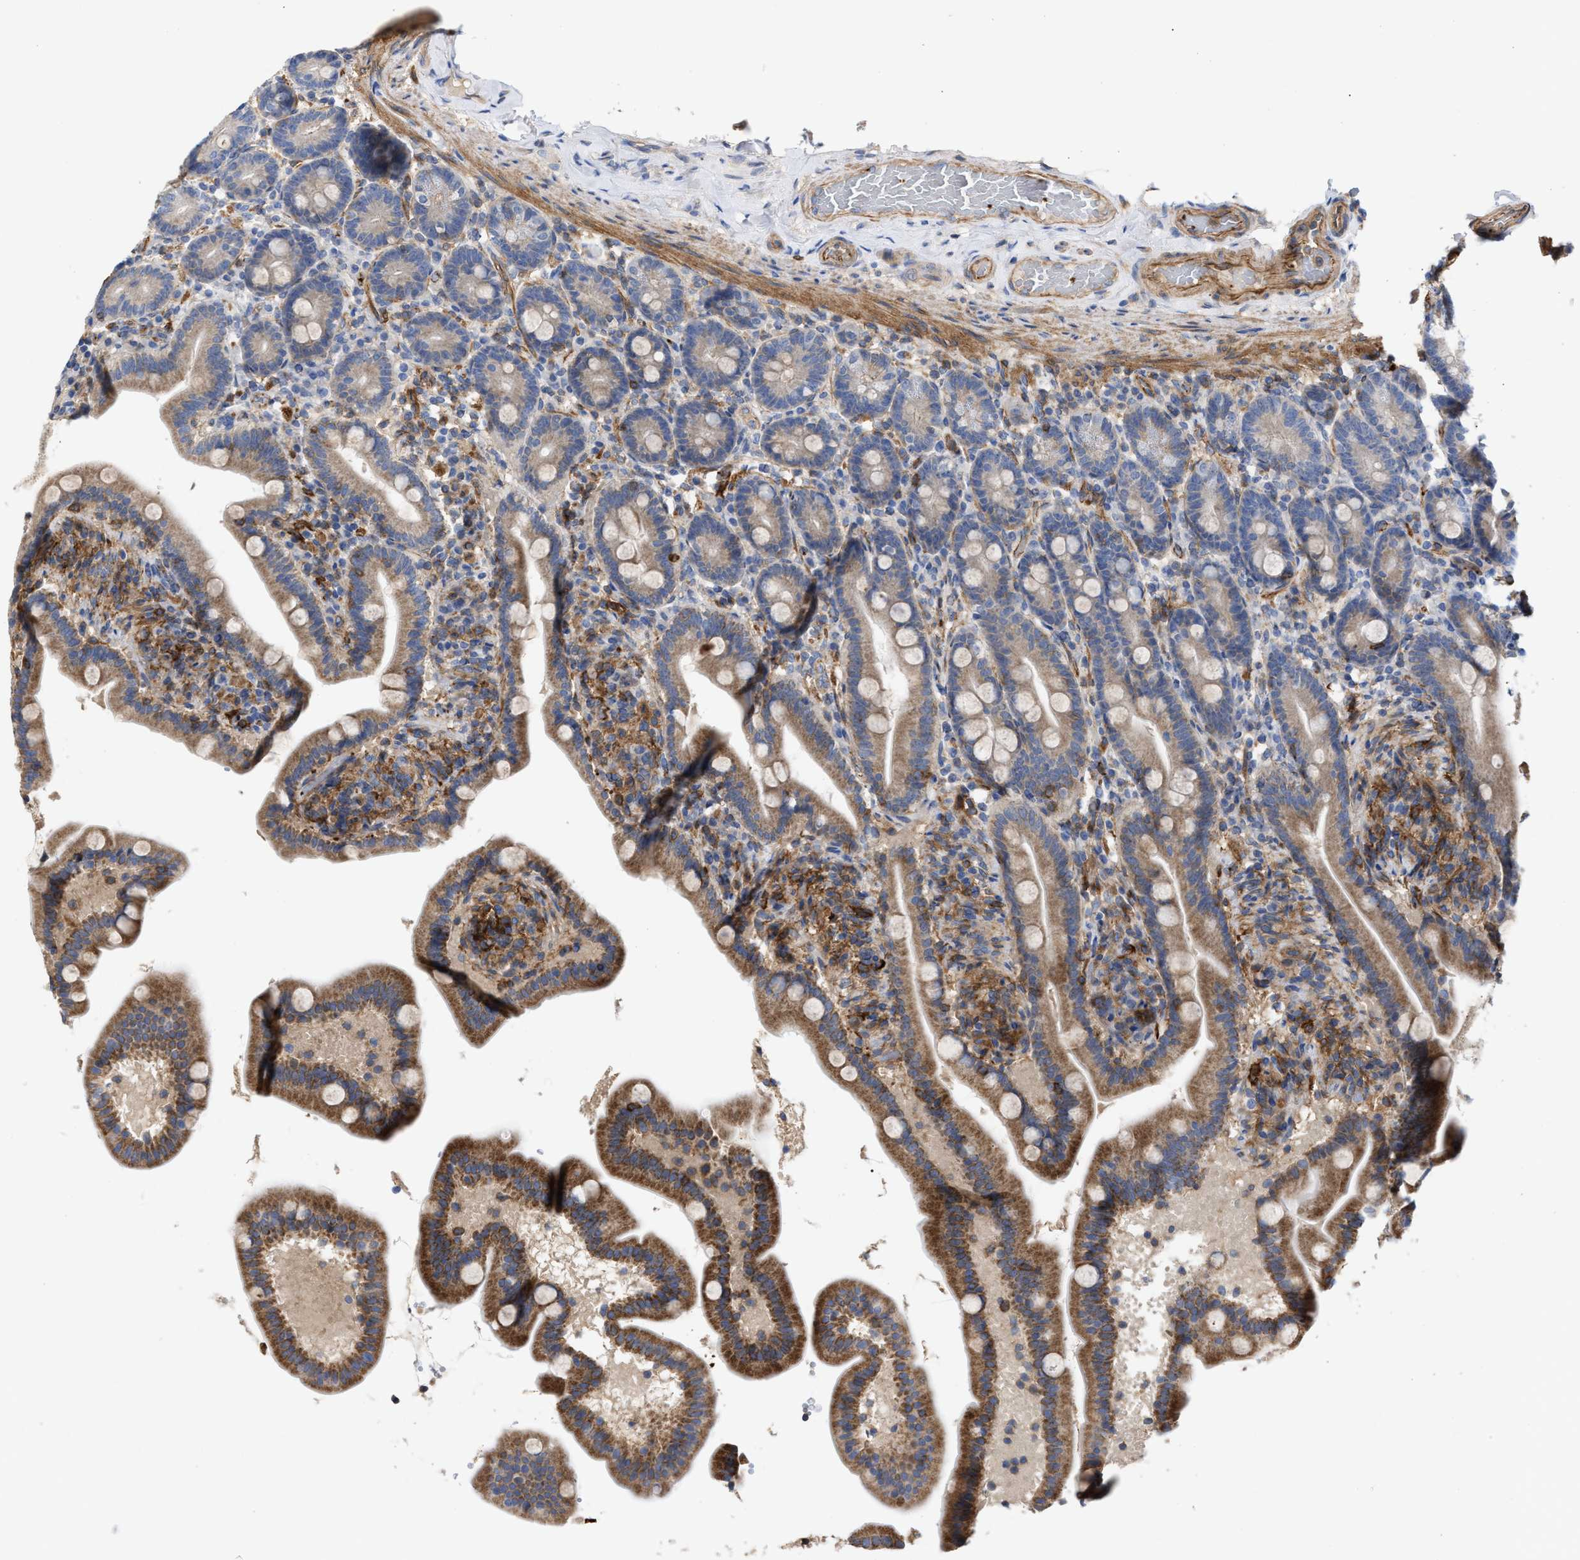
{"staining": {"intensity": "moderate", "quantity": "<25%", "location": "cytoplasmic/membranous"}, "tissue": "duodenum", "cell_type": "Glandular cells", "image_type": "normal", "snomed": [{"axis": "morphology", "description": "Normal tissue, NOS"}, {"axis": "topography", "description": "Duodenum"}], "caption": "High-magnification brightfield microscopy of unremarkable duodenum stained with DAB (brown) and counterstained with hematoxylin (blue). glandular cells exhibit moderate cytoplasmic/membranous expression is seen in approximately<25% of cells. The staining is performed using DAB brown chromogen to label protein expression. The nuclei are counter-stained blue using hematoxylin.", "gene": "HS3ST5", "patient": {"sex": "male", "age": 54}}